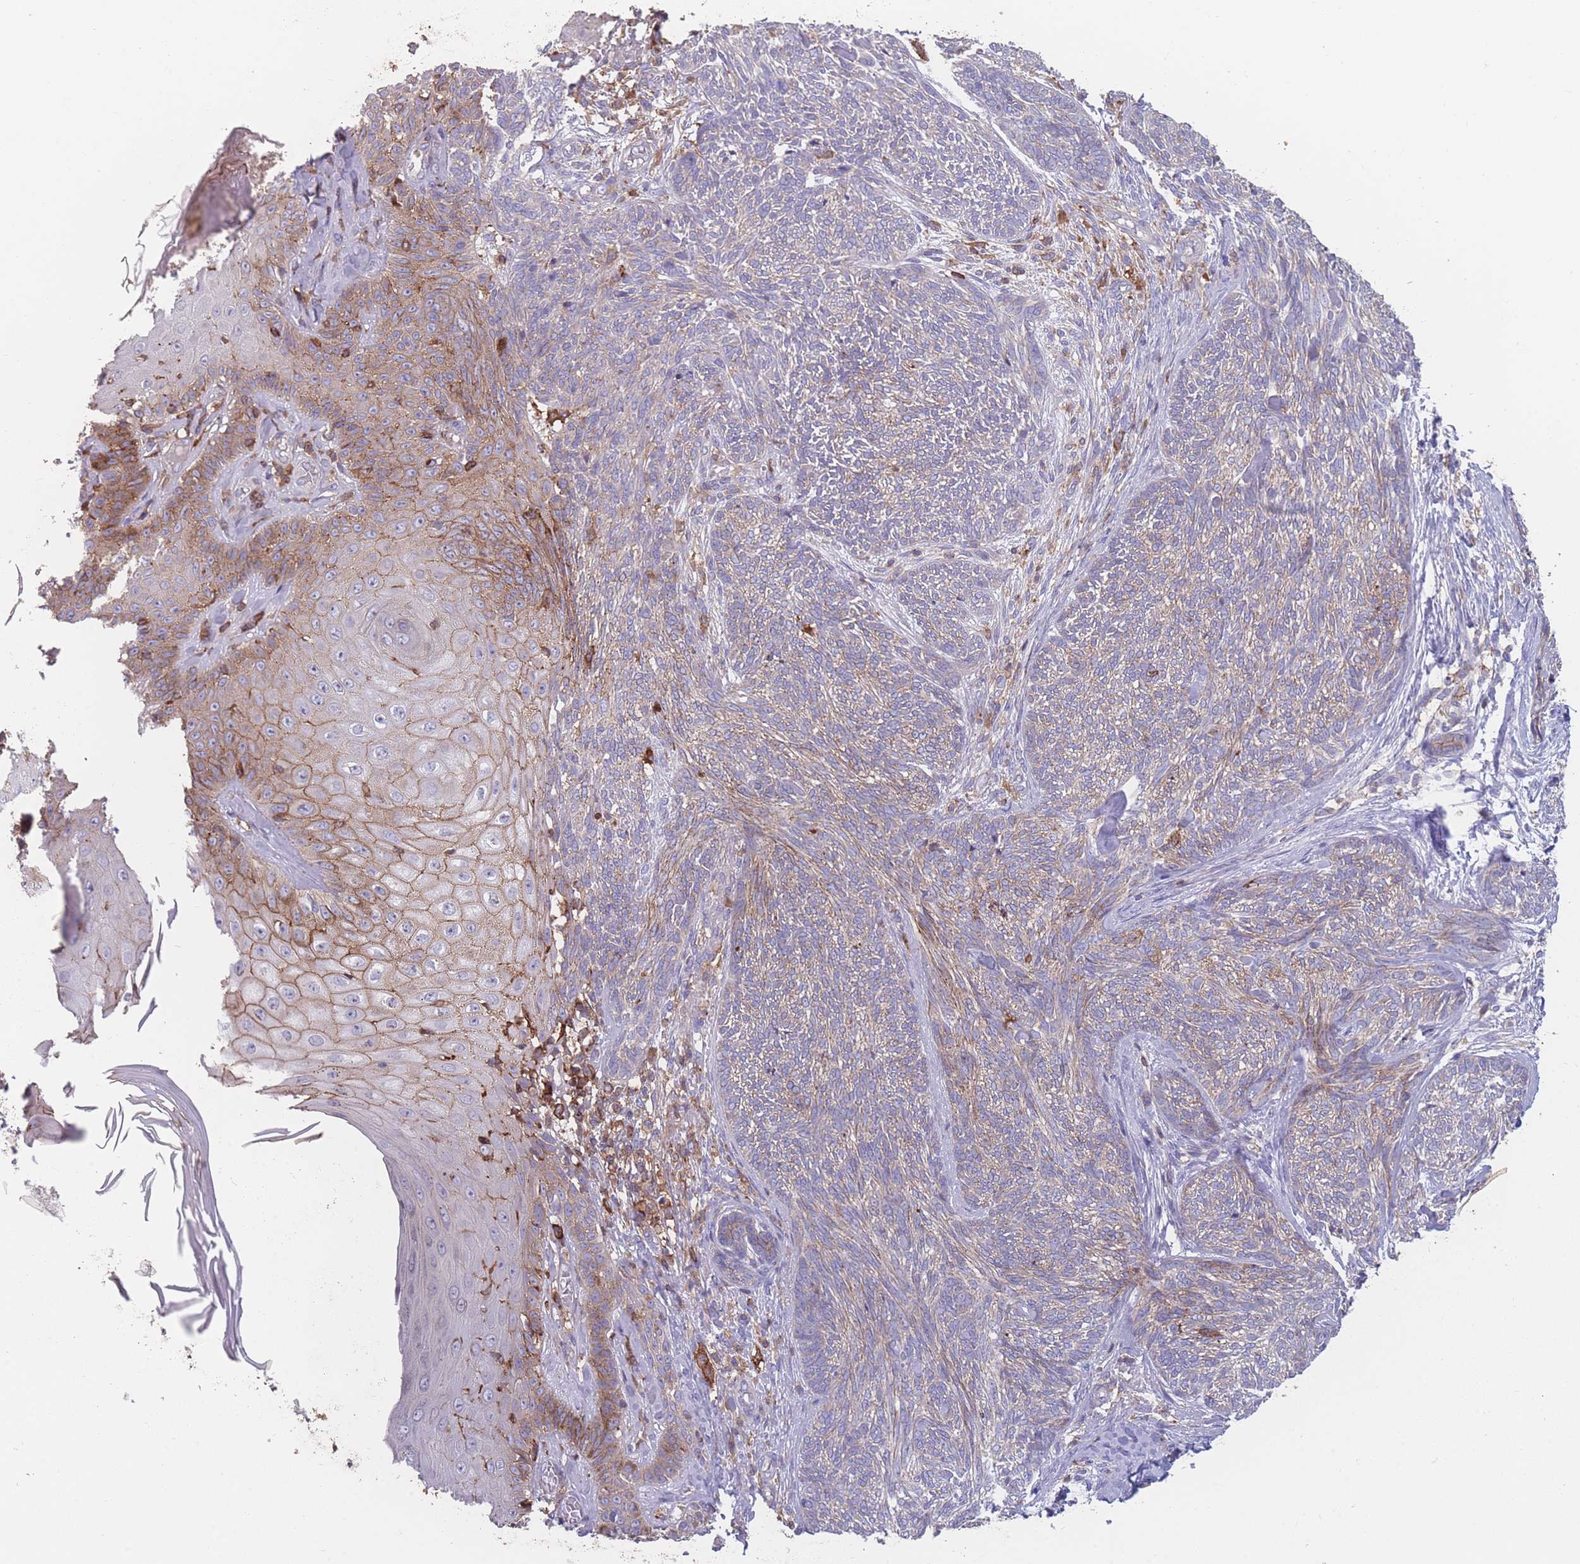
{"staining": {"intensity": "weak", "quantity": "<25%", "location": "cytoplasmic/membranous"}, "tissue": "skin cancer", "cell_type": "Tumor cells", "image_type": "cancer", "snomed": [{"axis": "morphology", "description": "Basal cell carcinoma"}, {"axis": "topography", "description": "Skin"}], "caption": "A high-resolution photomicrograph shows immunohistochemistry (IHC) staining of skin cancer (basal cell carcinoma), which shows no significant staining in tumor cells.", "gene": "CD33", "patient": {"sex": "male", "age": 73}}